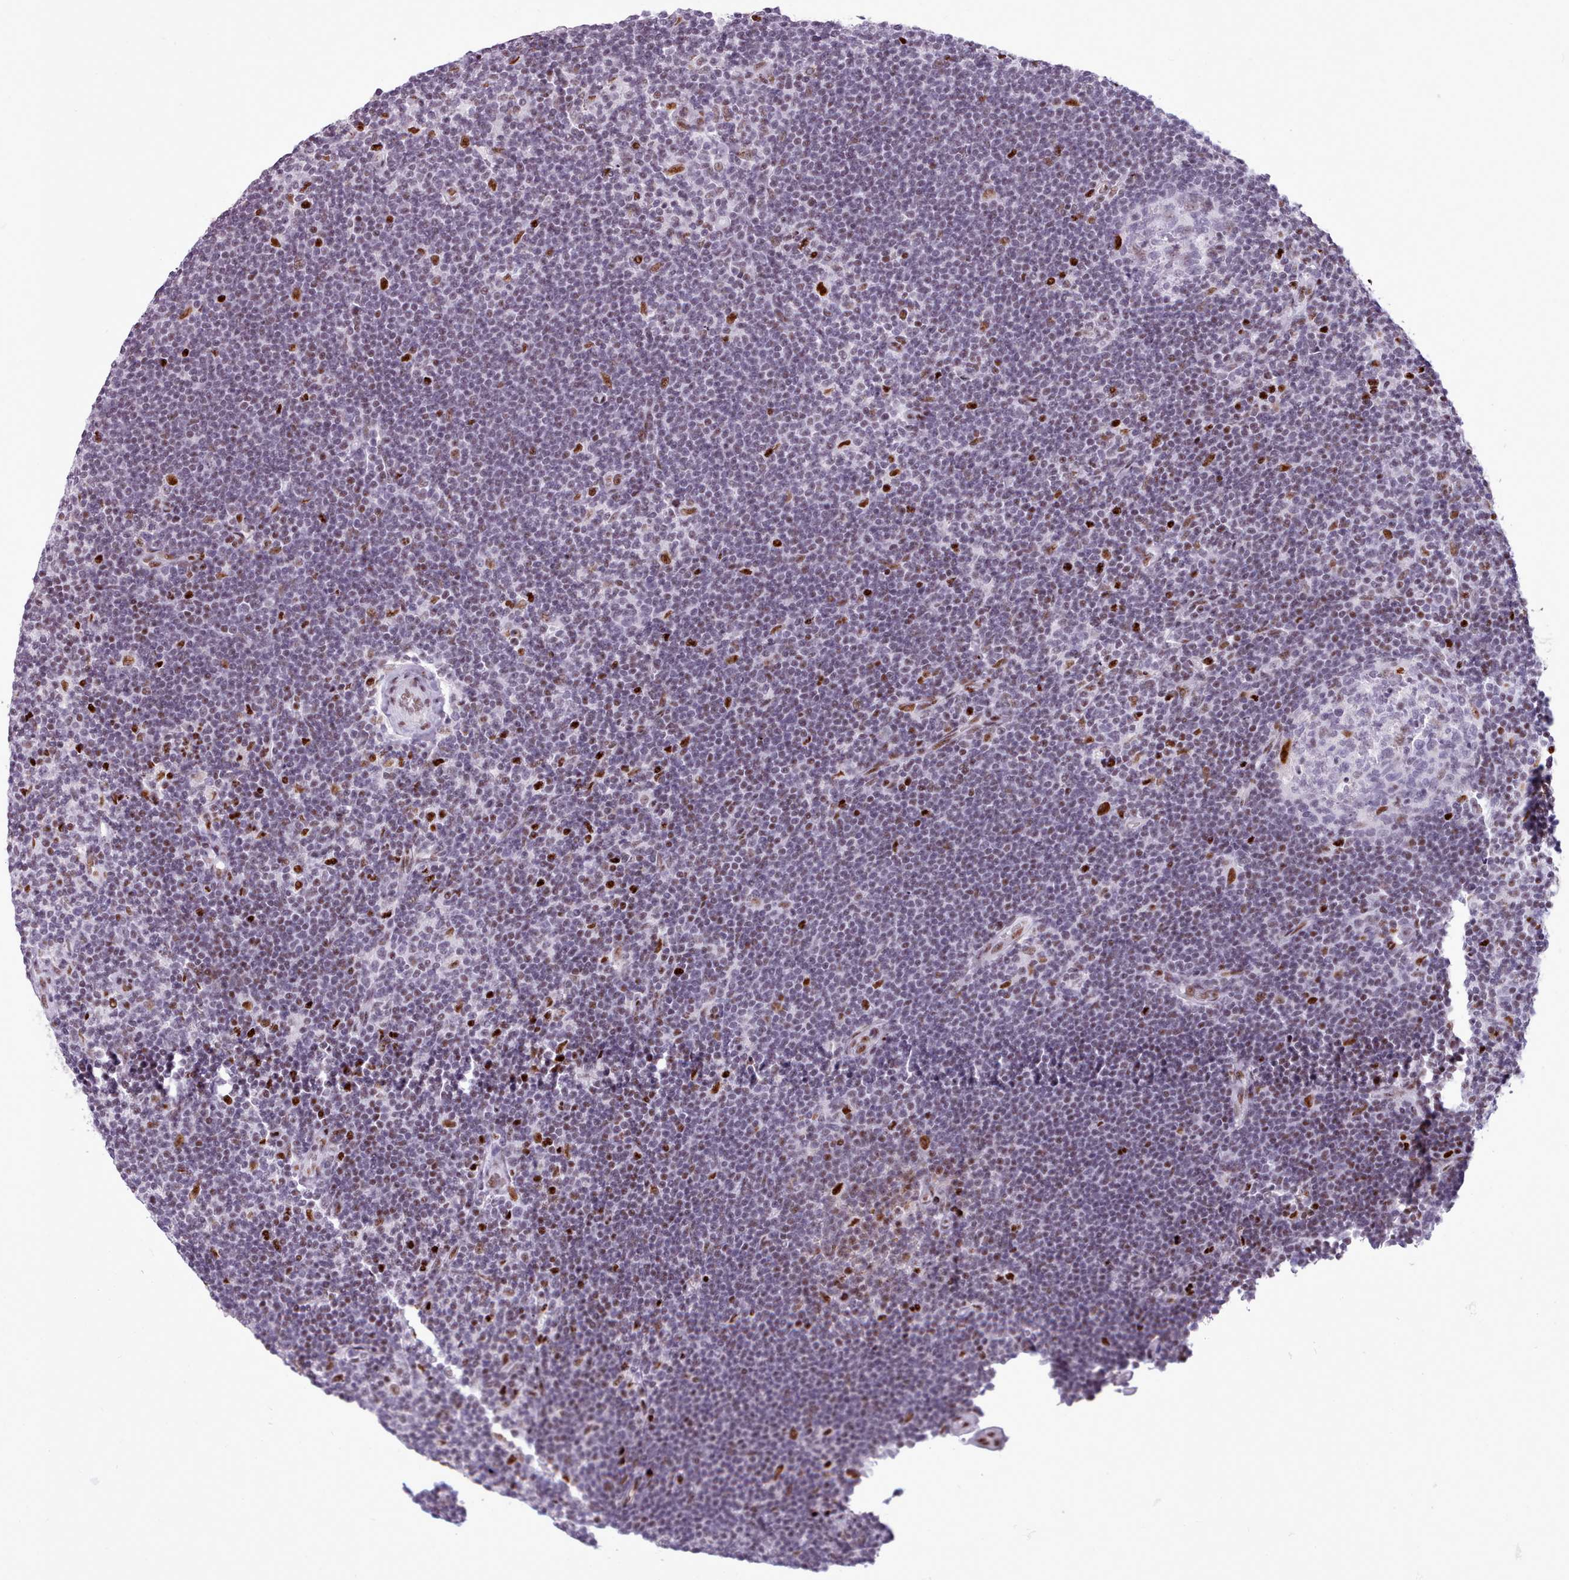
{"staining": {"intensity": "strong", "quantity": ">75%", "location": "nuclear"}, "tissue": "lymphoma", "cell_type": "Tumor cells", "image_type": "cancer", "snomed": [{"axis": "morphology", "description": "Hodgkin's disease, NOS"}, {"axis": "topography", "description": "Lymph node"}], "caption": "Immunohistochemical staining of human Hodgkin's disease reveals high levels of strong nuclear protein expression in about >75% of tumor cells. (DAB (3,3'-diaminobenzidine) IHC, brown staining for protein, blue staining for nuclei).", "gene": "SRSF4", "patient": {"sex": "female", "age": 57}}